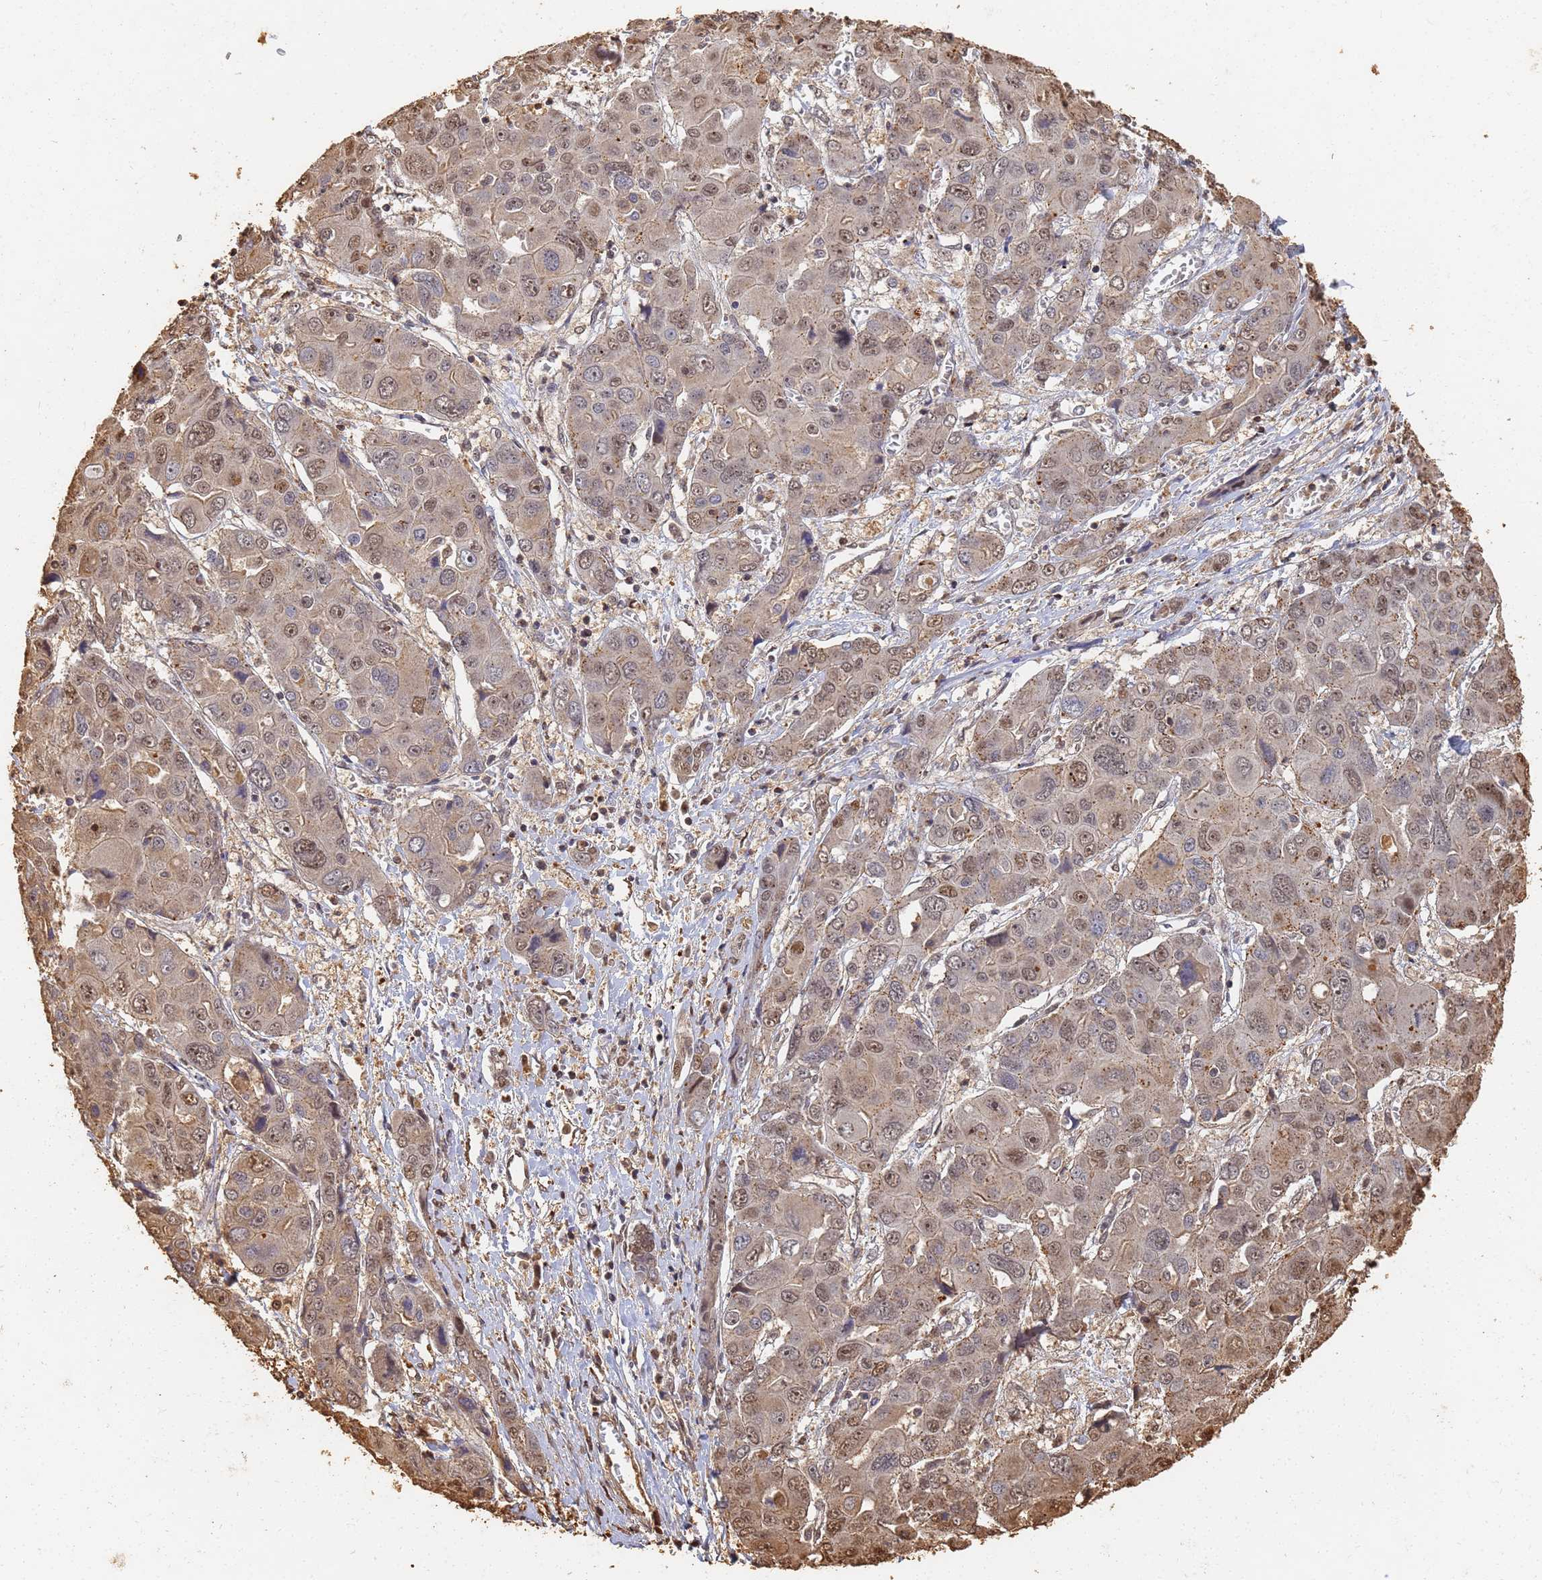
{"staining": {"intensity": "moderate", "quantity": "<25%", "location": "nuclear"}, "tissue": "liver cancer", "cell_type": "Tumor cells", "image_type": "cancer", "snomed": [{"axis": "morphology", "description": "Cholangiocarcinoma"}, {"axis": "topography", "description": "Liver"}], "caption": "Human cholangiocarcinoma (liver) stained with a protein marker reveals moderate staining in tumor cells.", "gene": "JAK2", "patient": {"sex": "male", "age": 67}}